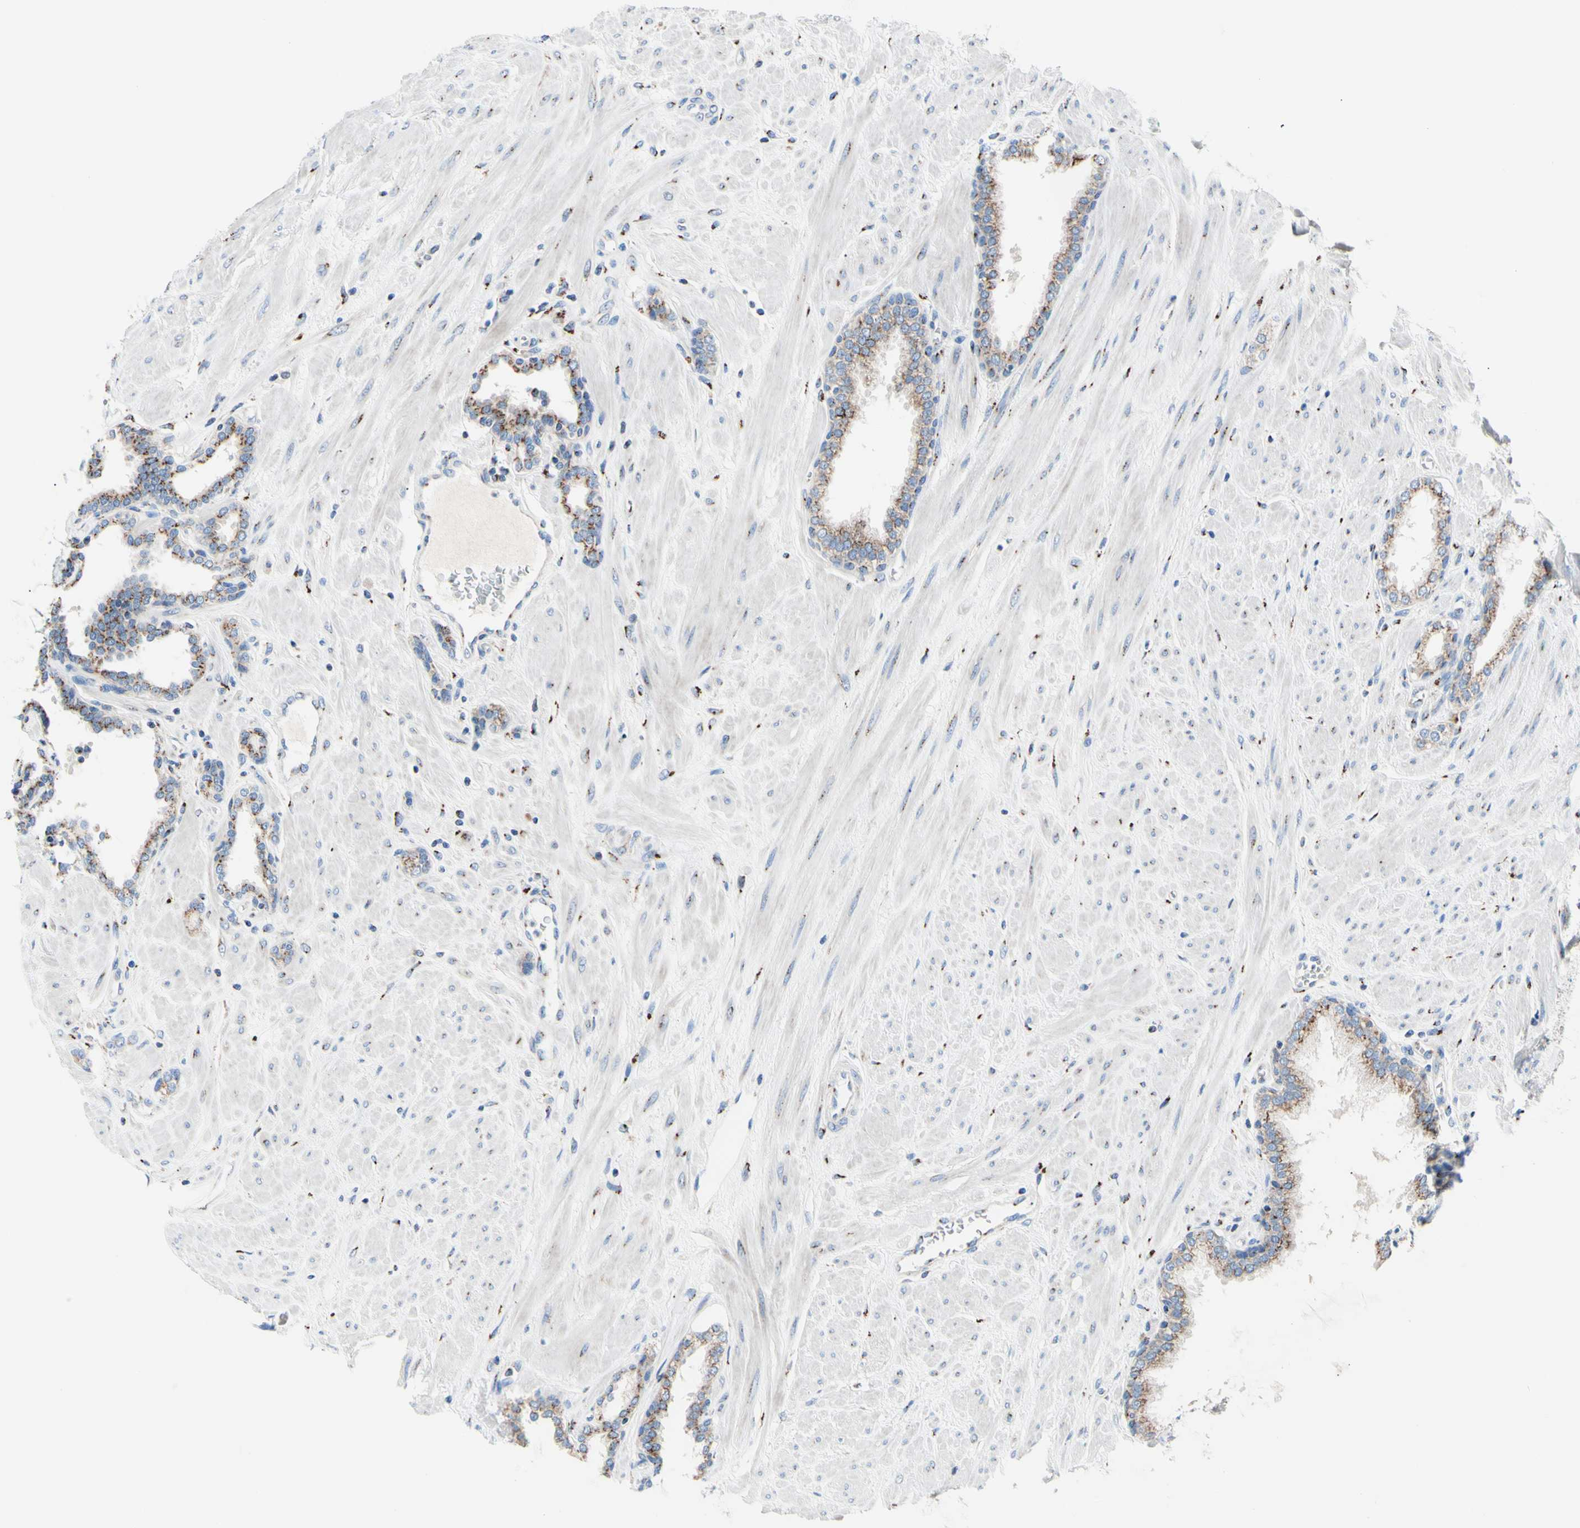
{"staining": {"intensity": "moderate", "quantity": "25%-75%", "location": "cytoplasmic/membranous"}, "tissue": "prostate", "cell_type": "Glandular cells", "image_type": "normal", "snomed": [{"axis": "morphology", "description": "Normal tissue, NOS"}, {"axis": "topography", "description": "Prostate"}], "caption": "IHC micrograph of unremarkable prostate: prostate stained using IHC demonstrates medium levels of moderate protein expression localized specifically in the cytoplasmic/membranous of glandular cells, appearing as a cytoplasmic/membranous brown color.", "gene": "GALNT2", "patient": {"sex": "male", "age": 51}}